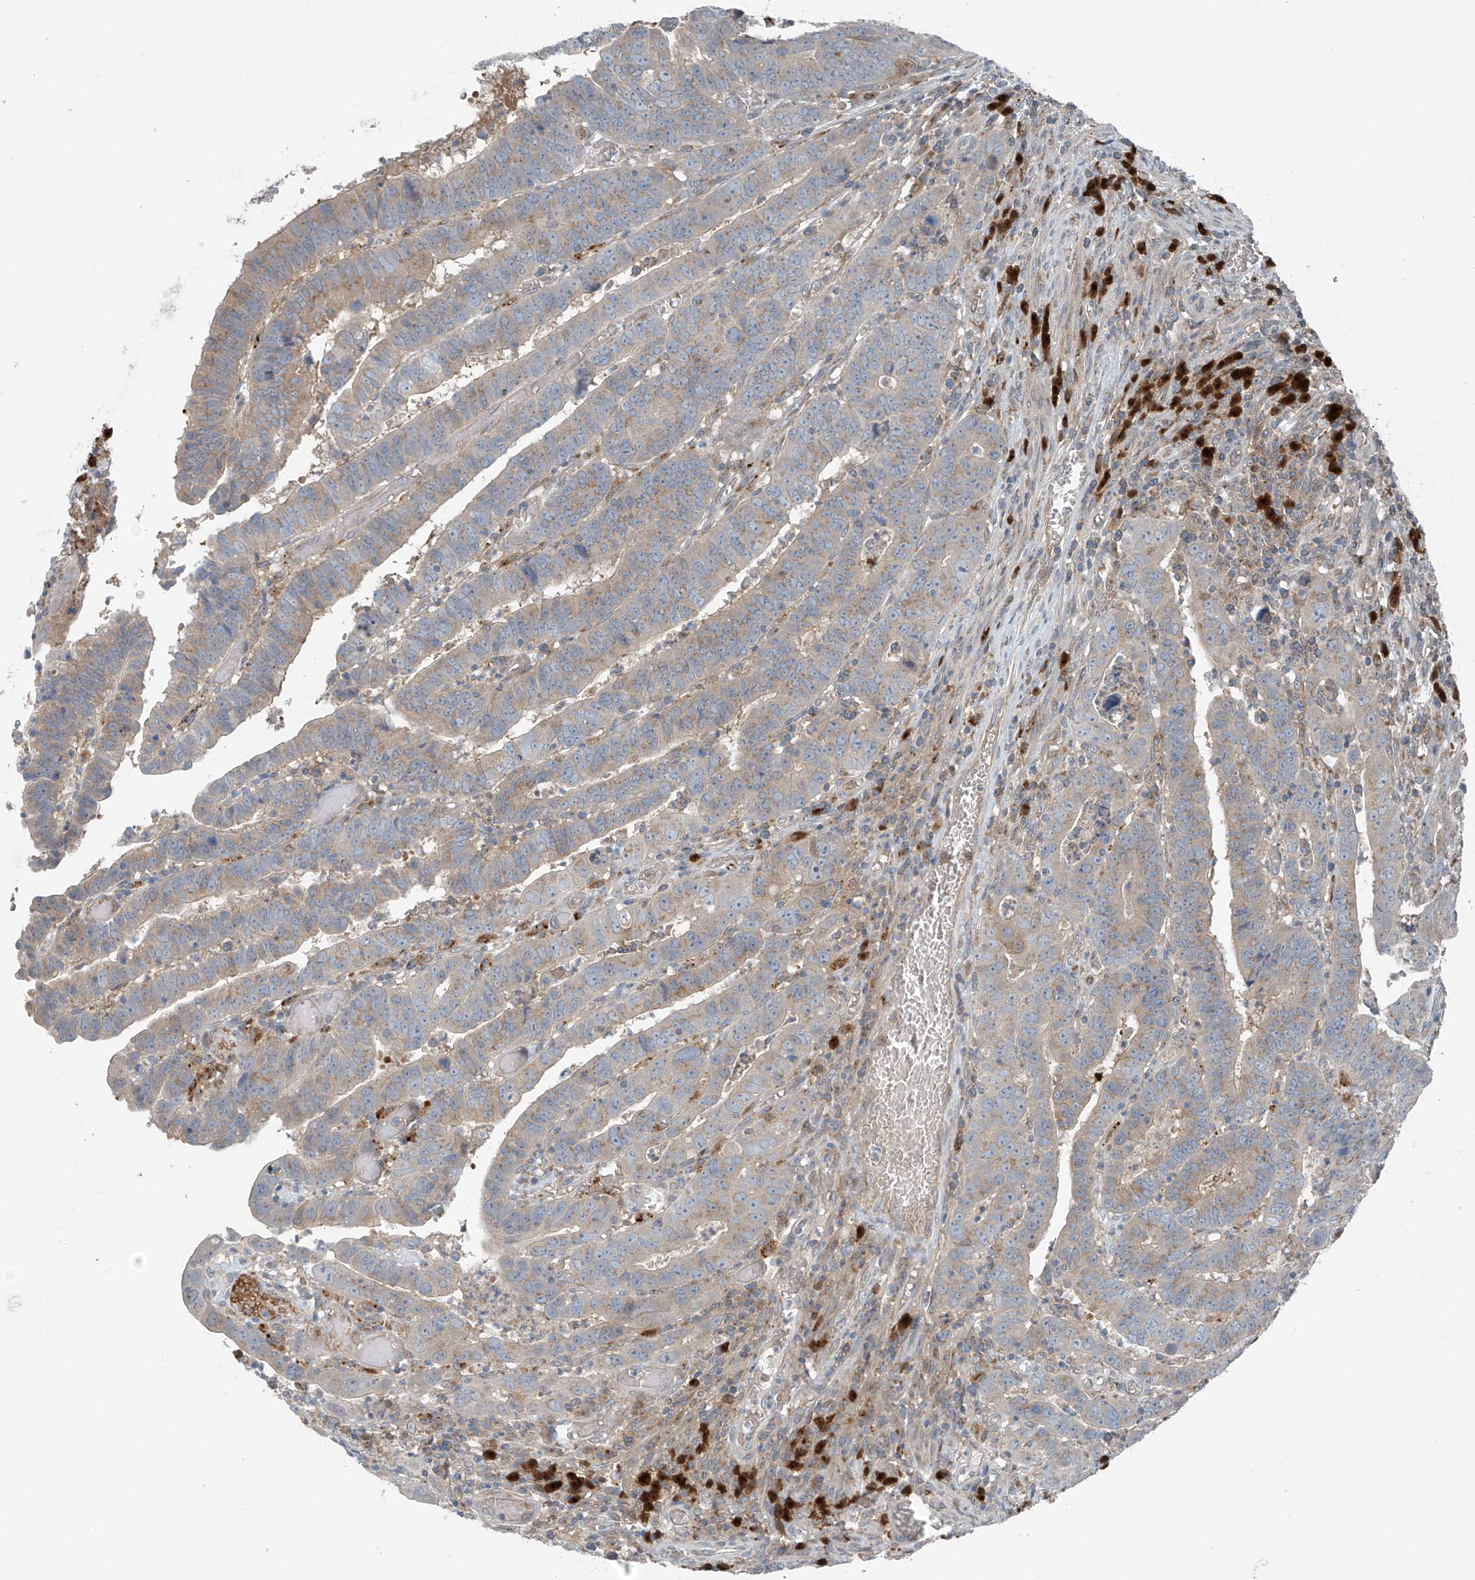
{"staining": {"intensity": "negative", "quantity": "none", "location": "none"}, "tissue": "colorectal cancer", "cell_type": "Tumor cells", "image_type": "cancer", "snomed": [{"axis": "morphology", "description": "Normal tissue, NOS"}, {"axis": "morphology", "description": "Adenocarcinoma, NOS"}, {"axis": "topography", "description": "Rectum"}], "caption": "The immunohistochemistry micrograph has no significant staining in tumor cells of colorectal cancer tissue. (DAB immunohistochemistry (IHC), high magnification).", "gene": "SLC12A6", "patient": {"sex": "female", "age": 65}}